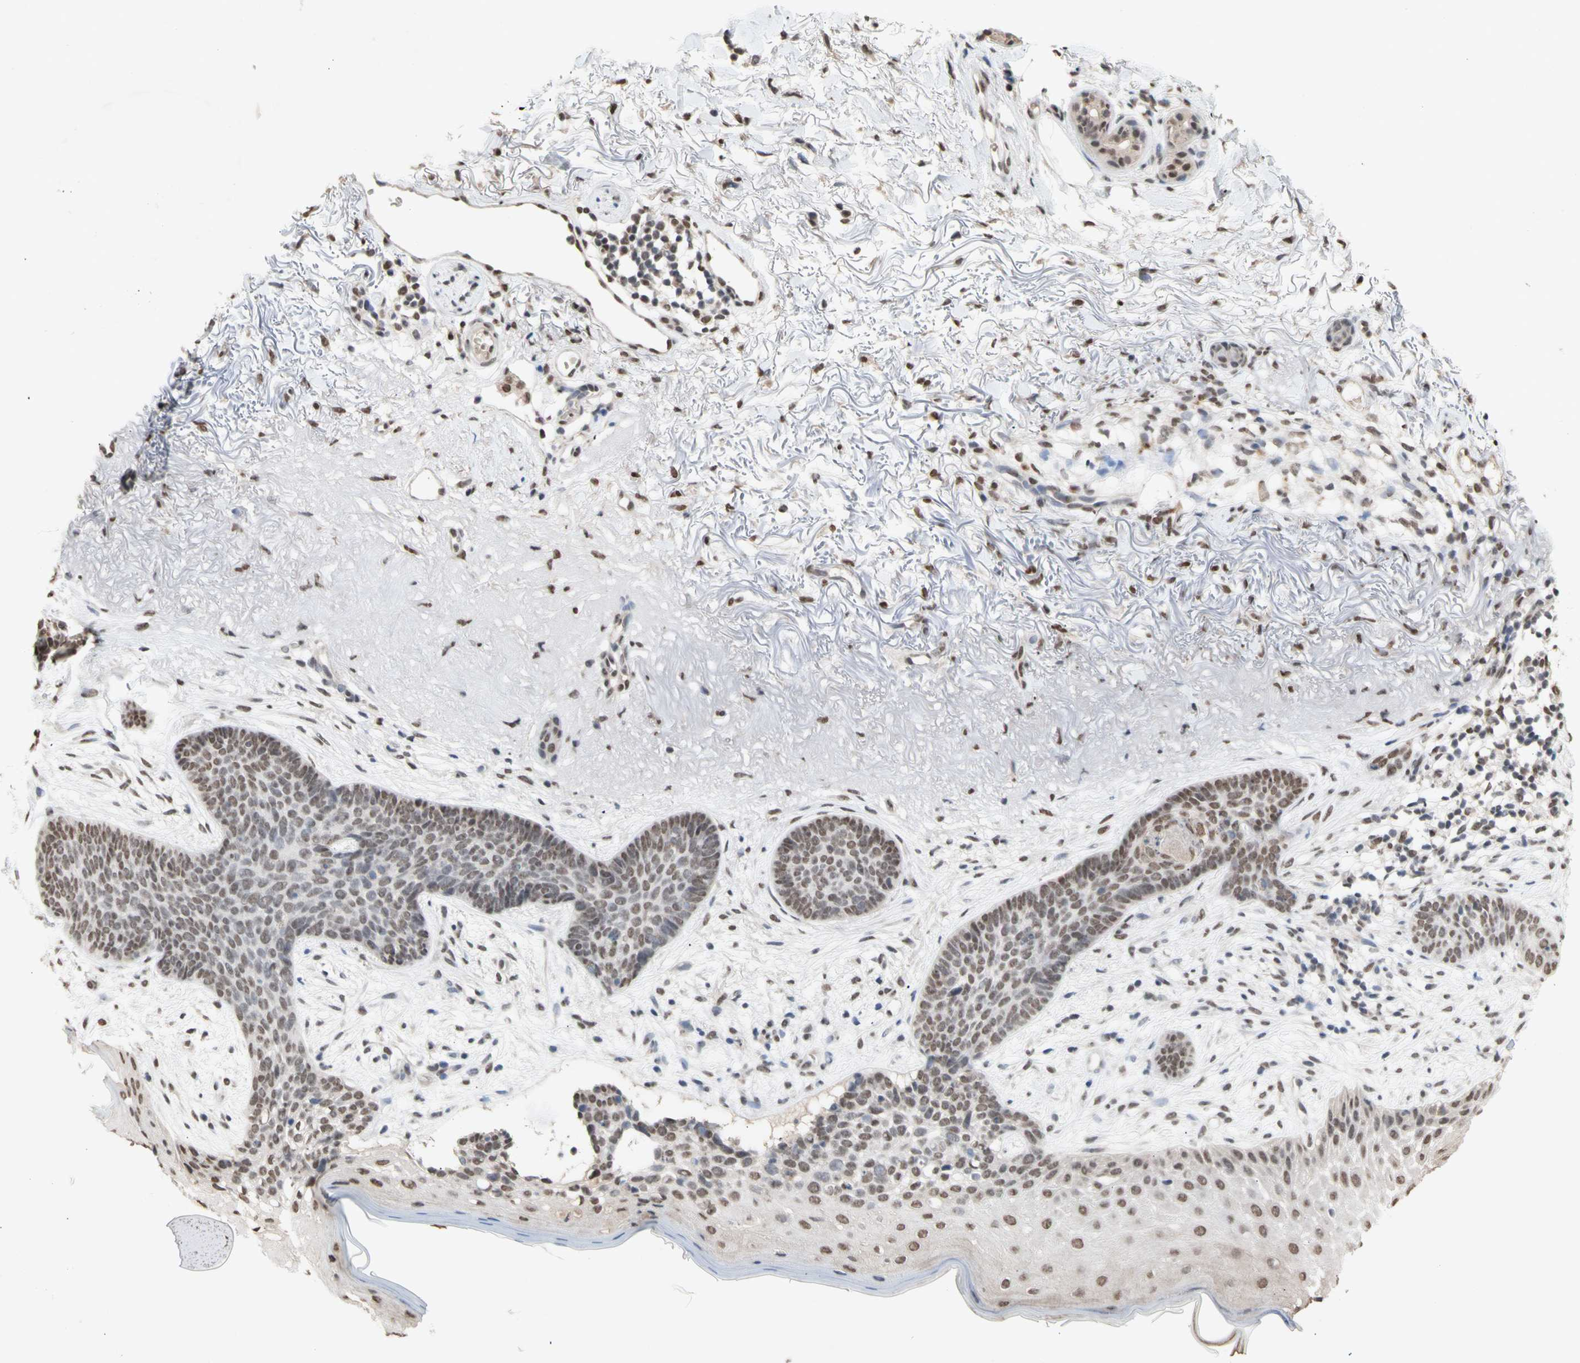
{"staining": {"intensity": "weak", "quantity": ">75%", "location": "nuclear"}, "tissue": "skin cancer", "cell_type": "Tumor cells", "image_type": "cancer", "snomed": [{"axis": "morphology", "description": "Normal tissue, NOS"}, {"axis": "morphology", "description": "Basal cell carcinoma"}, {"axis": "topography", "description": "Skin"}], "caption": "Human skin cancer (basal cell carcinoma) stained with a protein marker exhibits weak staining in tumor cells.", "gene": "SFPQ", "patient": {"sex": "female", "age": 70}}